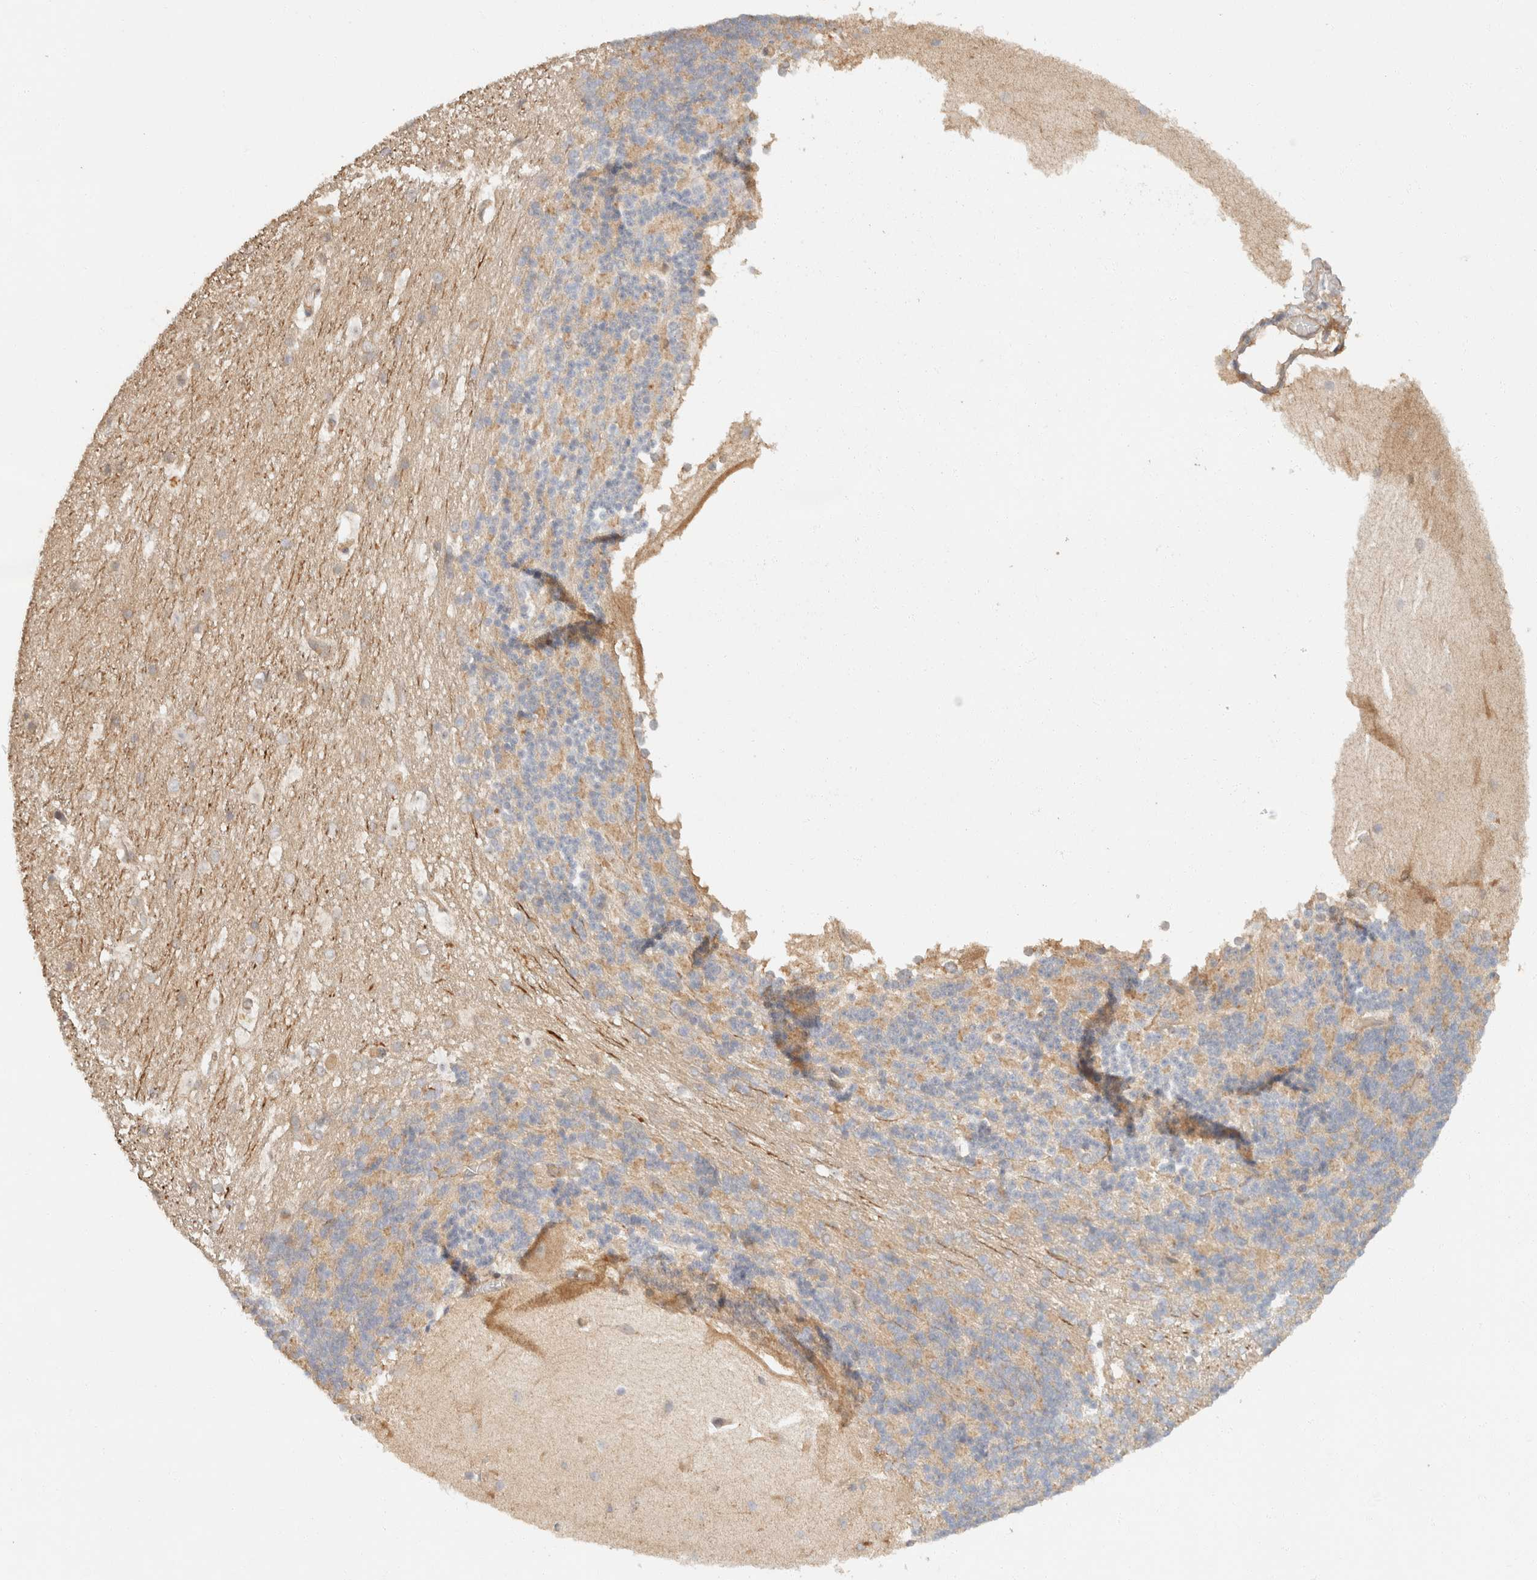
{"staining": {"intensity": "weak", "quantity": "25%-75%", "location": "cytoplasmic/membranous"}, "tissue": "cerebellum", "cell_type": "Cells in granular layer", "image_type": "normal", "snomed": [{"axis": "morphology", "description": "Normal tissue, NOS"}, {"axis": "topography", "description": "Cerebellum"}], "caption": "Immunohistochemical staining of benign cerebellum reveals low levels of weak cytoplasmic/membranous positivity in about 25%-75% of cells in granular layer. (Brightfield microscopy of DAB IHC at high magnification).", "gene": "TACC1", "patient": {"sex": "female", "age": 19}}